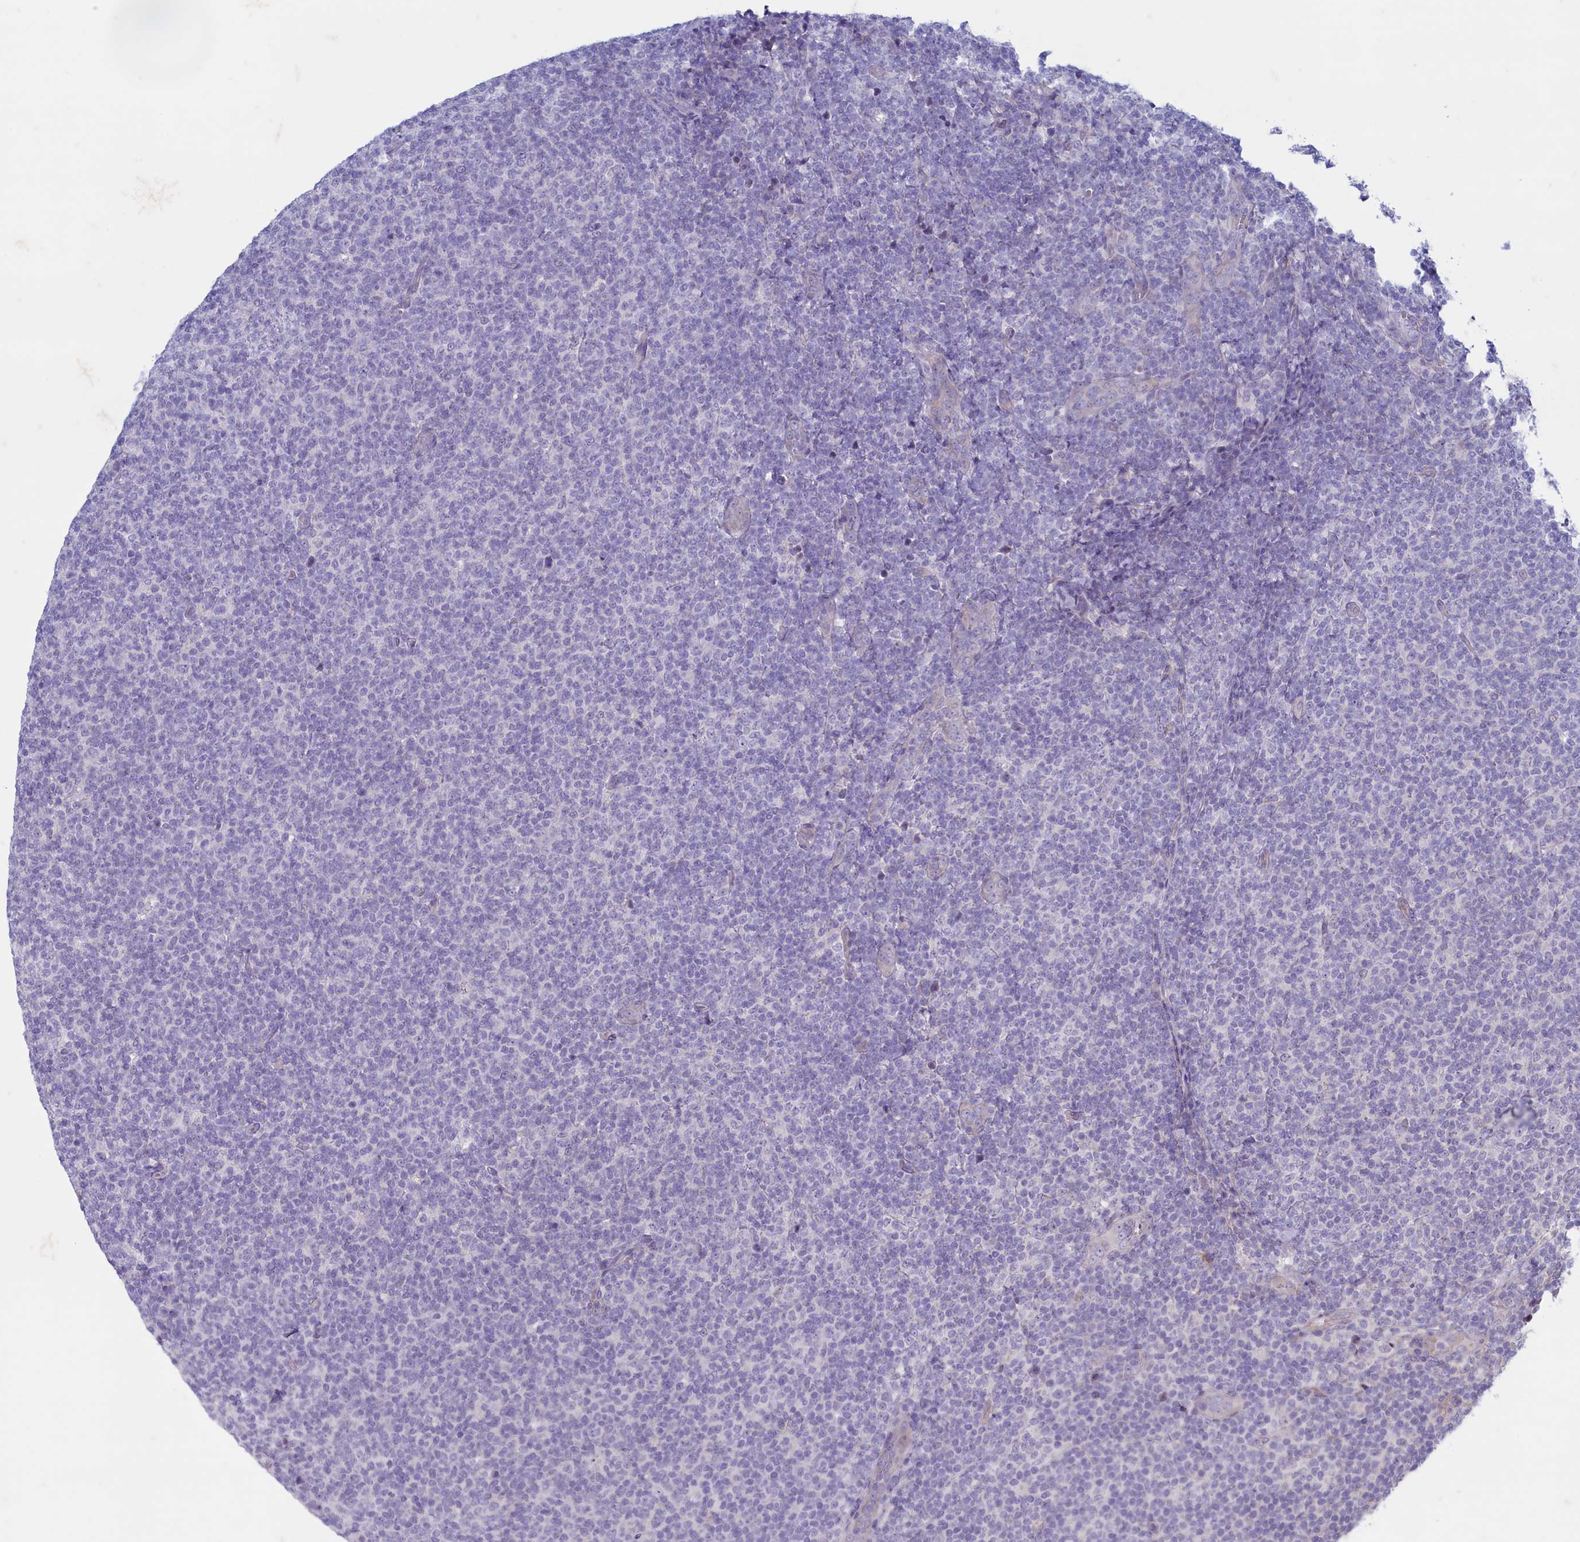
{"staining": {"intensity": "negative", "quantity": "none", "location": "none"}, "tissue": "lymphoma", "cell_type": "Tumor cells", "image_type": "cancer", "snomed": [{"axis": "morphology", "description": "Malignant lymphoma, non-Hodgkin's type, Low grade"}, {"axis": "topography", "description": "Lymph node"}], "caption": "Protein analysis of low-grade malignant lymphoma, non-Hodgkin's type shows no significant staining in tumor cells. (IHC, brightfield microscopy, high magnification).", "gene": "MAP1LC3A", "patient": {"sex": "male", "age": 66}}